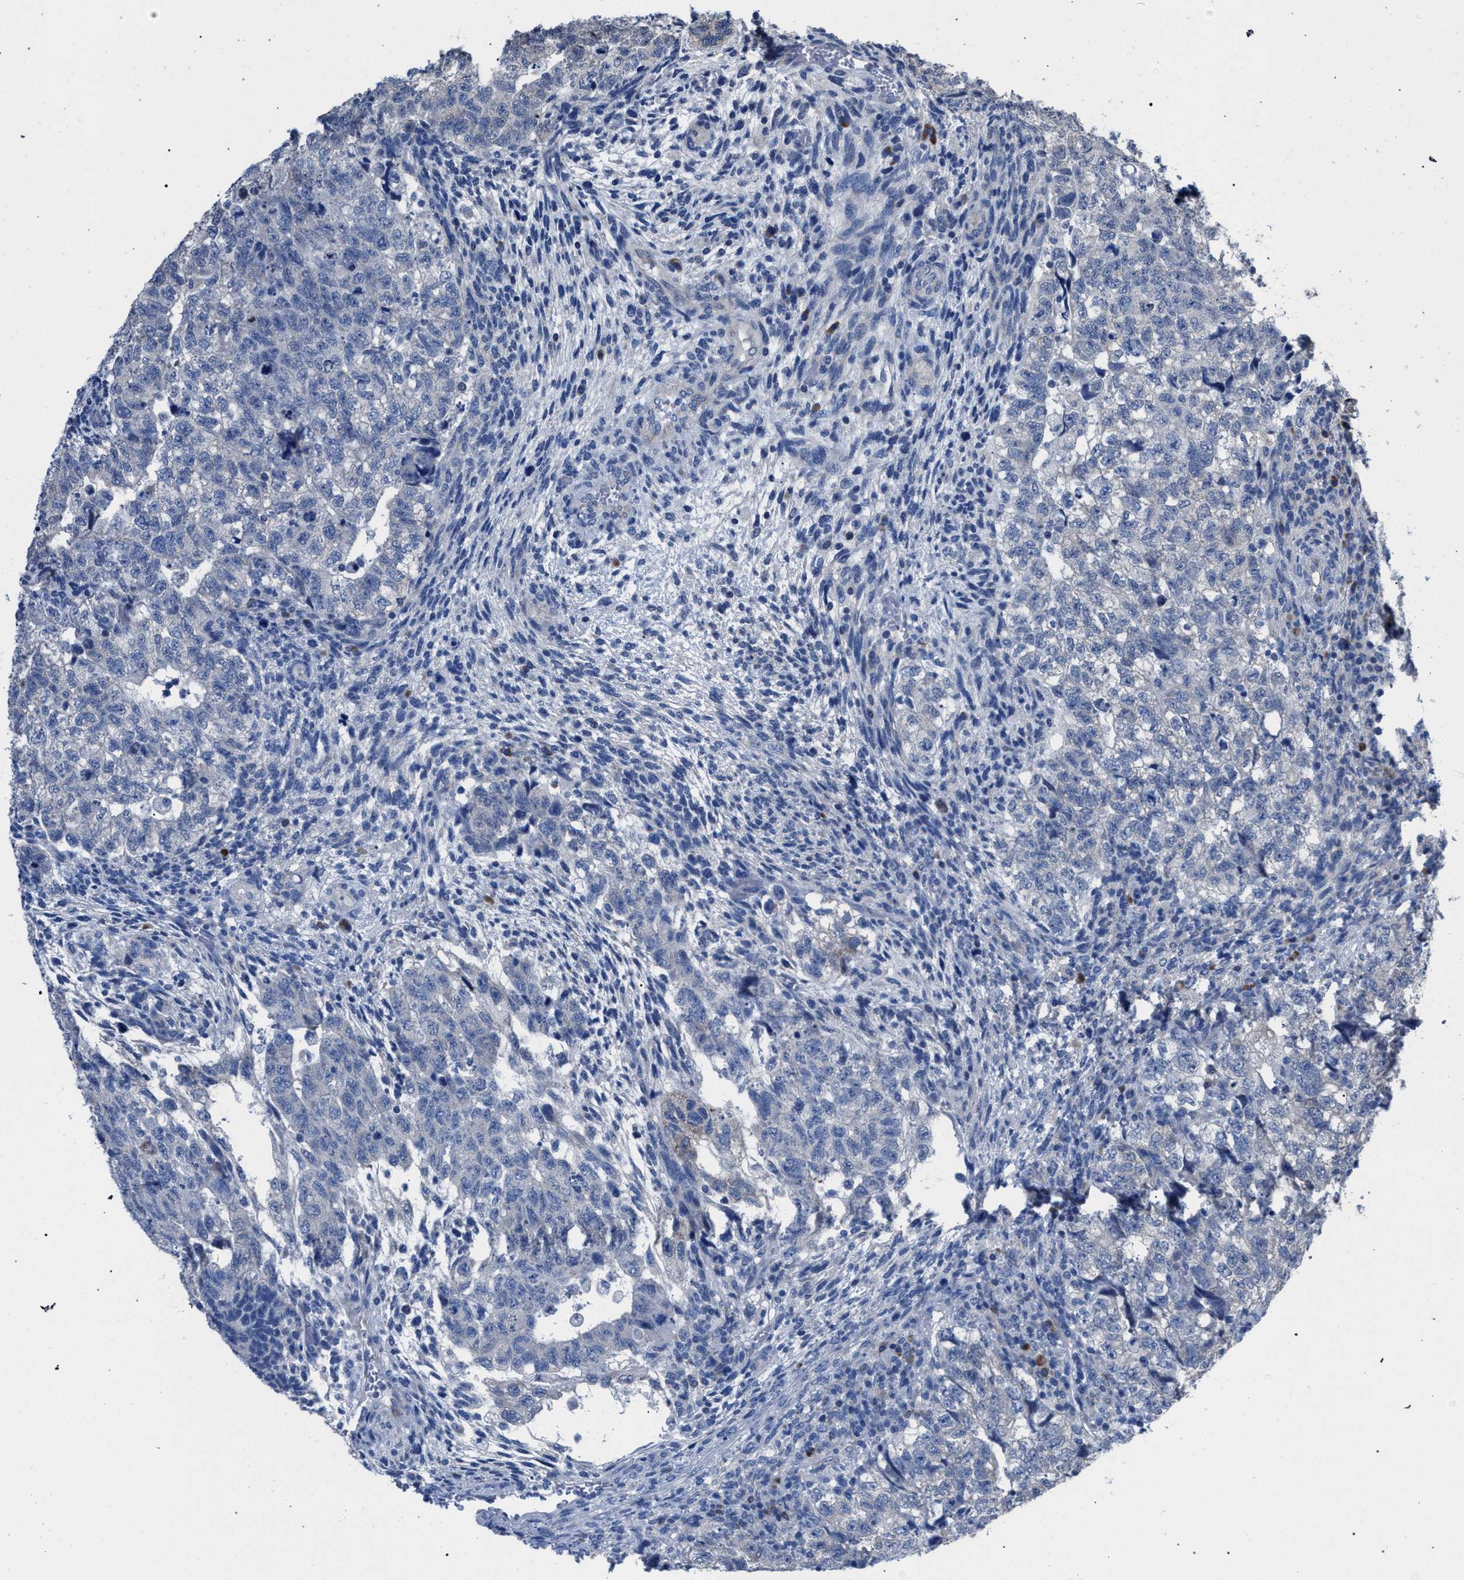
{"staining": {"intensity": "negative", "quantity": "none", "location": "none"}, "tissue": "testis cancer", "cell_type": "Tumor cells", "image_type": "cancer", "snomed": [{"axis": "morphology", "description": "Carcinoma, Embryonal, NOS"}, {"axis": "topography", "description": "Testis"}], "caption": "This photomicrograph is of testis cancer stained with immunohistochemistry to label a protein in brown with the nuclei are counter-stained blue. There is no positivity in tumor cells.", "gene": "CRYZ", "patient": {"sex": "male", "age": 36}}